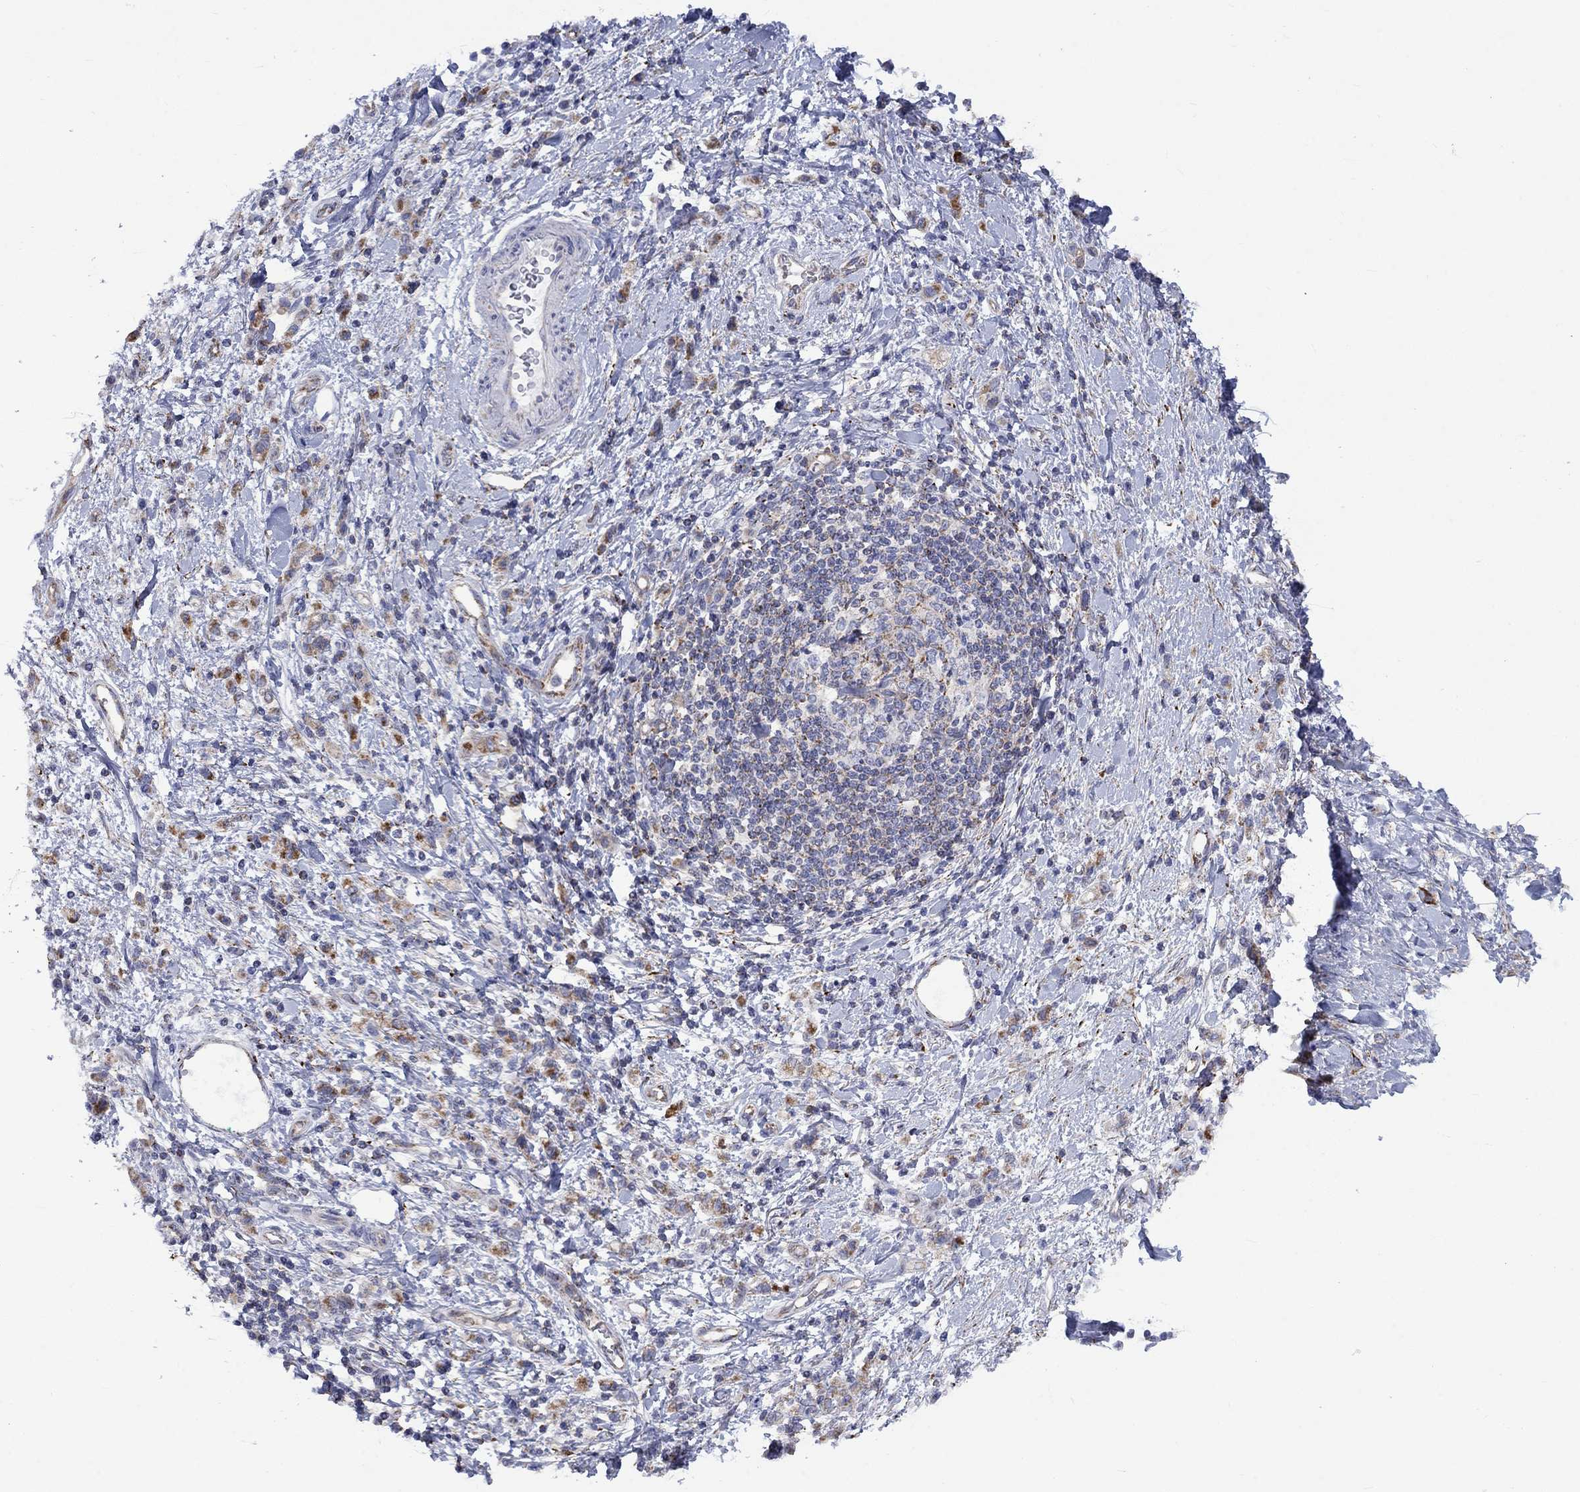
{"staining": {"intensity": "moderate", "quantity": "<25%", "location": "cytoplasmic/membranous"}, "tissue": "stomach cancer", "cell_type": "Tumor cells", "image_type": "cancer", "snomed": [{"axis": "morphology", "description": "Adenocarcinoma, NOS"}, {"axis": "topography", "description": "Stomach"}], "caption": "Human adenocarcinoma (stomach) stained for a protein (brown) demonstrates moderate cytoplasmic/membranous positive staining in about <25% of tumor cells.", "gene": "CISD1", "patient": {"sex": "male", "age": 77}}